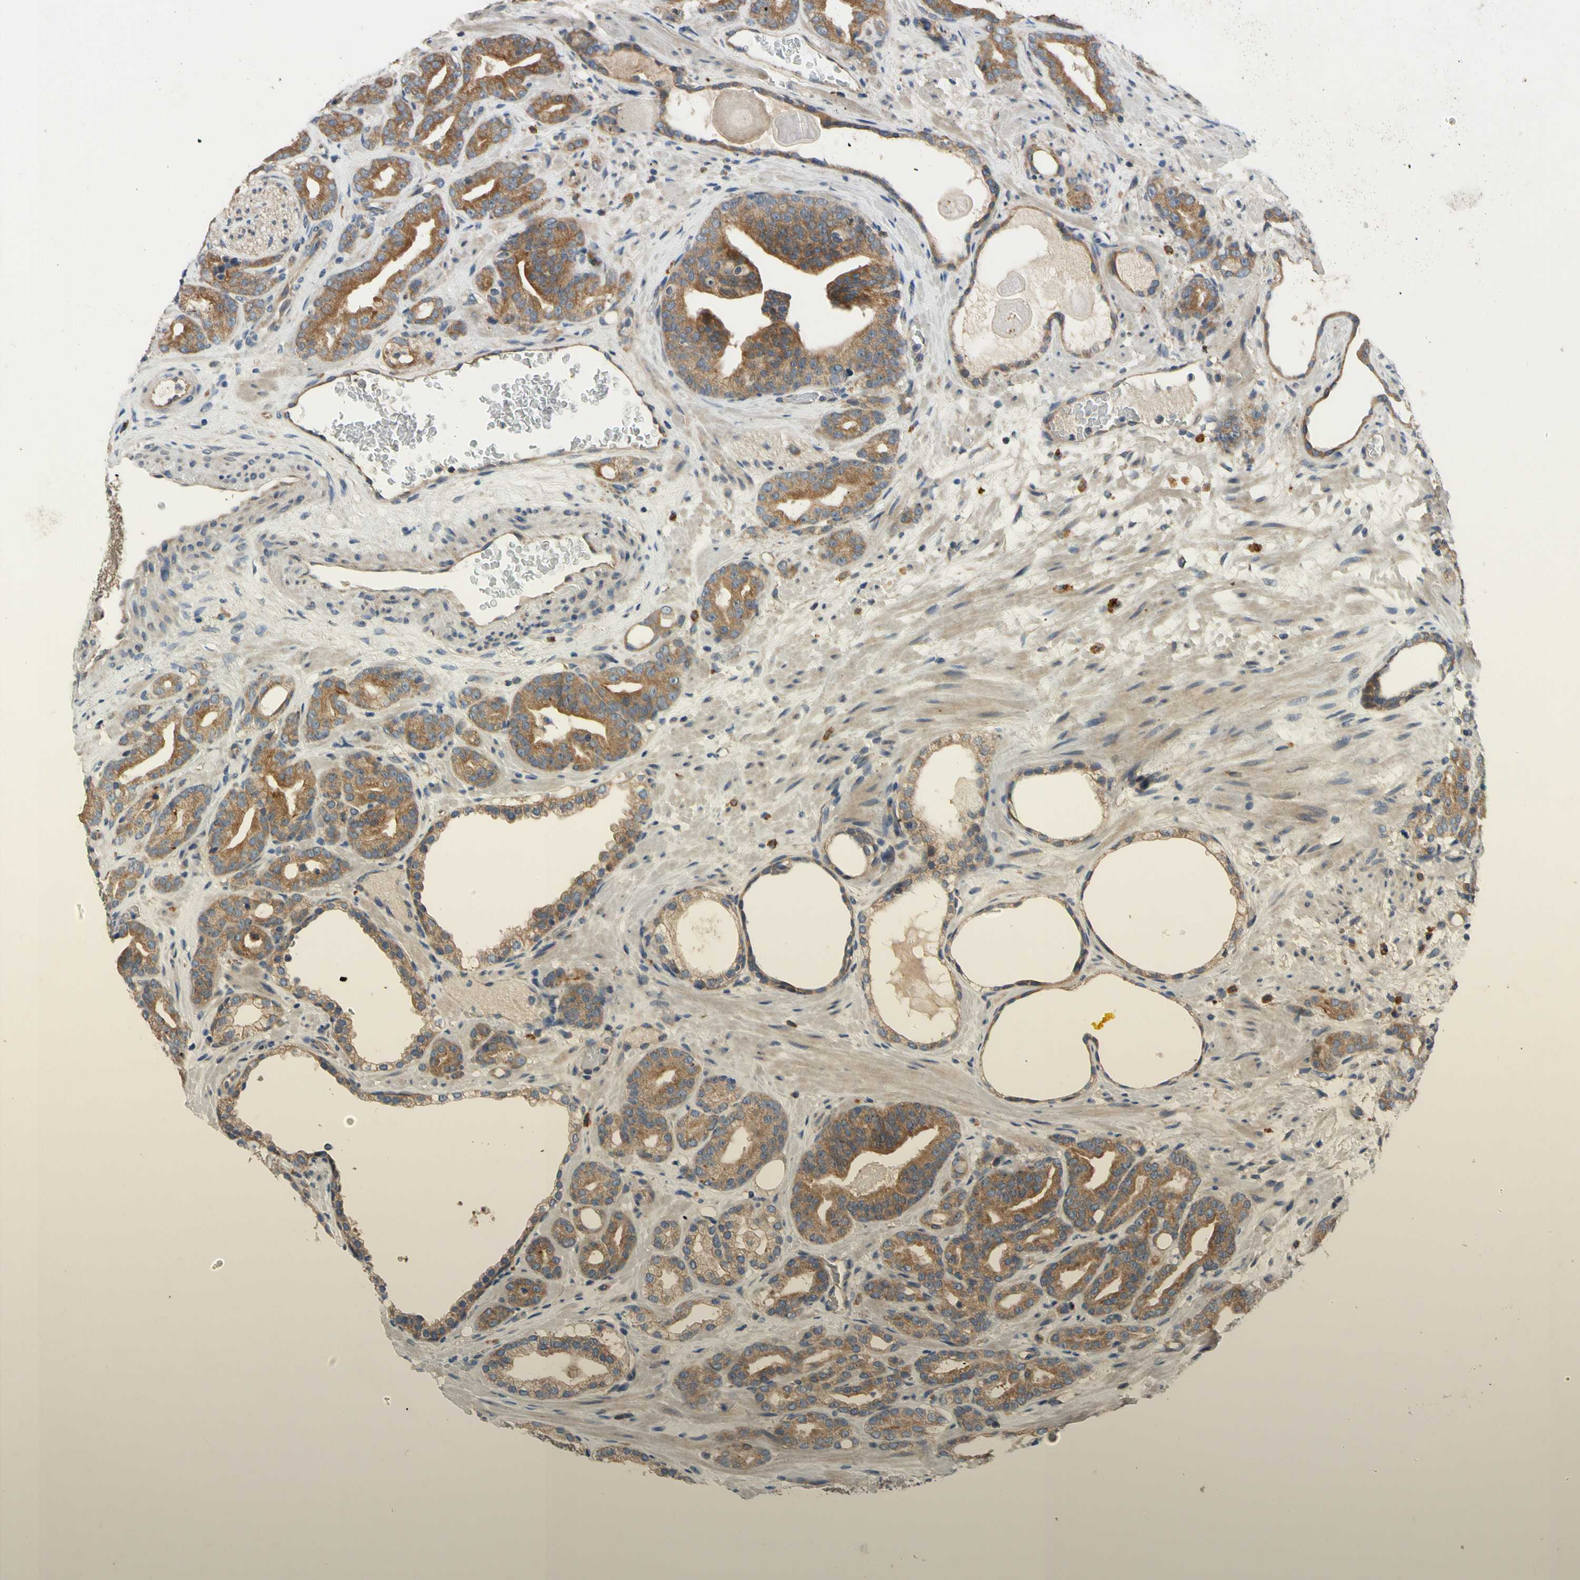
{"staining": {"intensity": "strong", "quantity": ">75%", "location": "cytoplasmic/membranous"}, "tissue": "prostate cancer", "cell_type": "Tumor cells", "image_type": "cancer", "snomed": [{"axis": "morphology", "description": "Adenocarcinoma, Low grade"}, {"axis": "topography", "description": "Prostate"}], "caption": "Brown immunohistochemical staining in prostate low-grade adenocarcinoma displays strong cytoplasmic/membranous staining in approximately >75% of tumor cells.", "gene": "MBTPS2", "patient": {"sex": "male", "age": 63}}